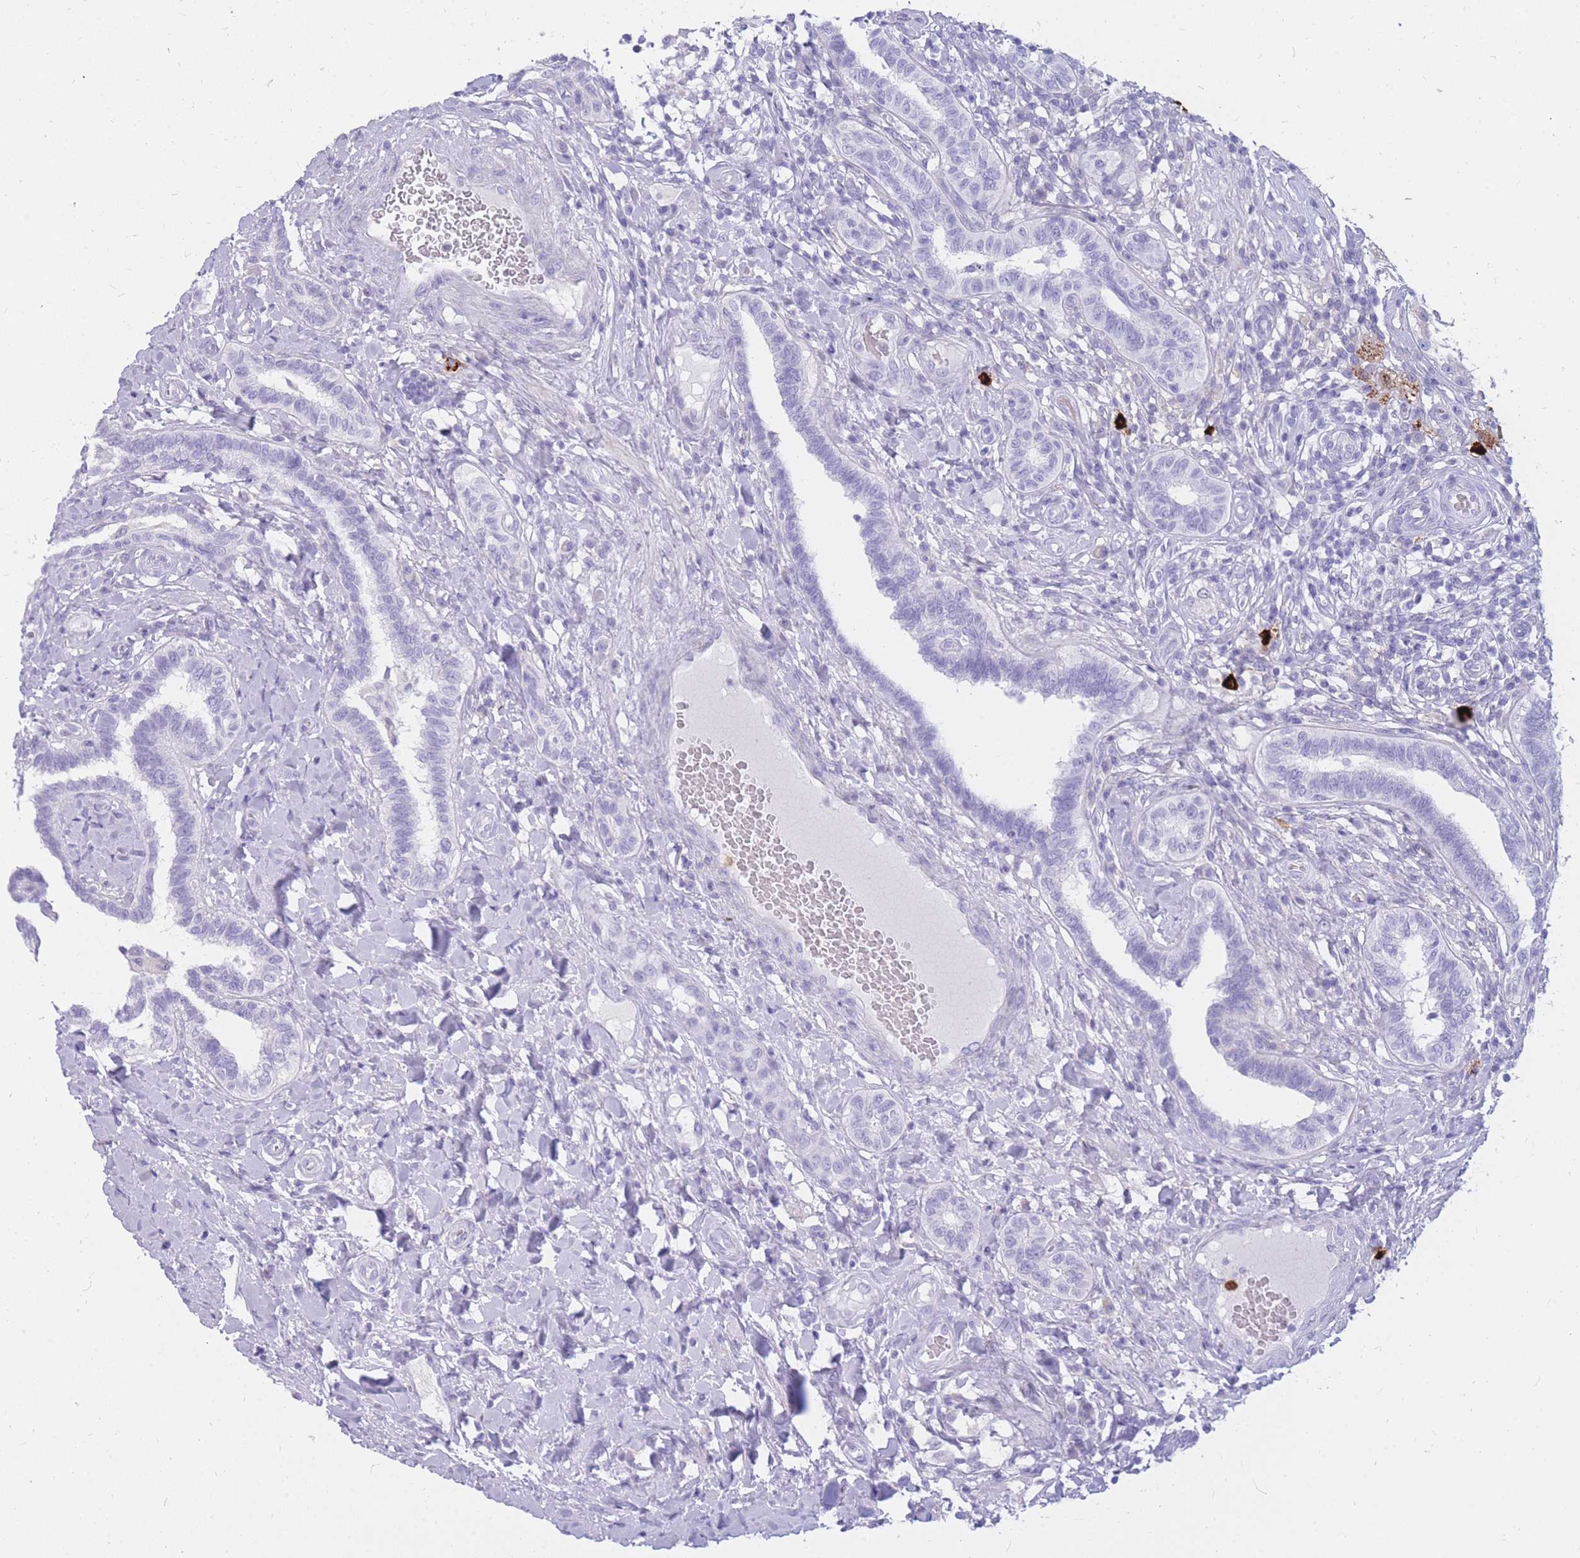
{"staining": {"intensity": "negative", "quantity": "none", "location": "none"}, "tissue": "testis cancer", "cell_type": "Tumor cells", "image_type": "cancer", "snomed": [{"axis": "morphology", "description": "Seminoma, NOS"}, {"axis": "topography", "description": "Testis"}], "caption": "Immunohistochemistry micrograph of neoplastic tissue: human testis cancer stained with DAB displays no significant protein expression in tumor cells. (Brightfield microscopy of DAB immunohistochemistry at high magnification).", "gene": "TPSAB1", "patient": {"sex": "male", "age": 49}}